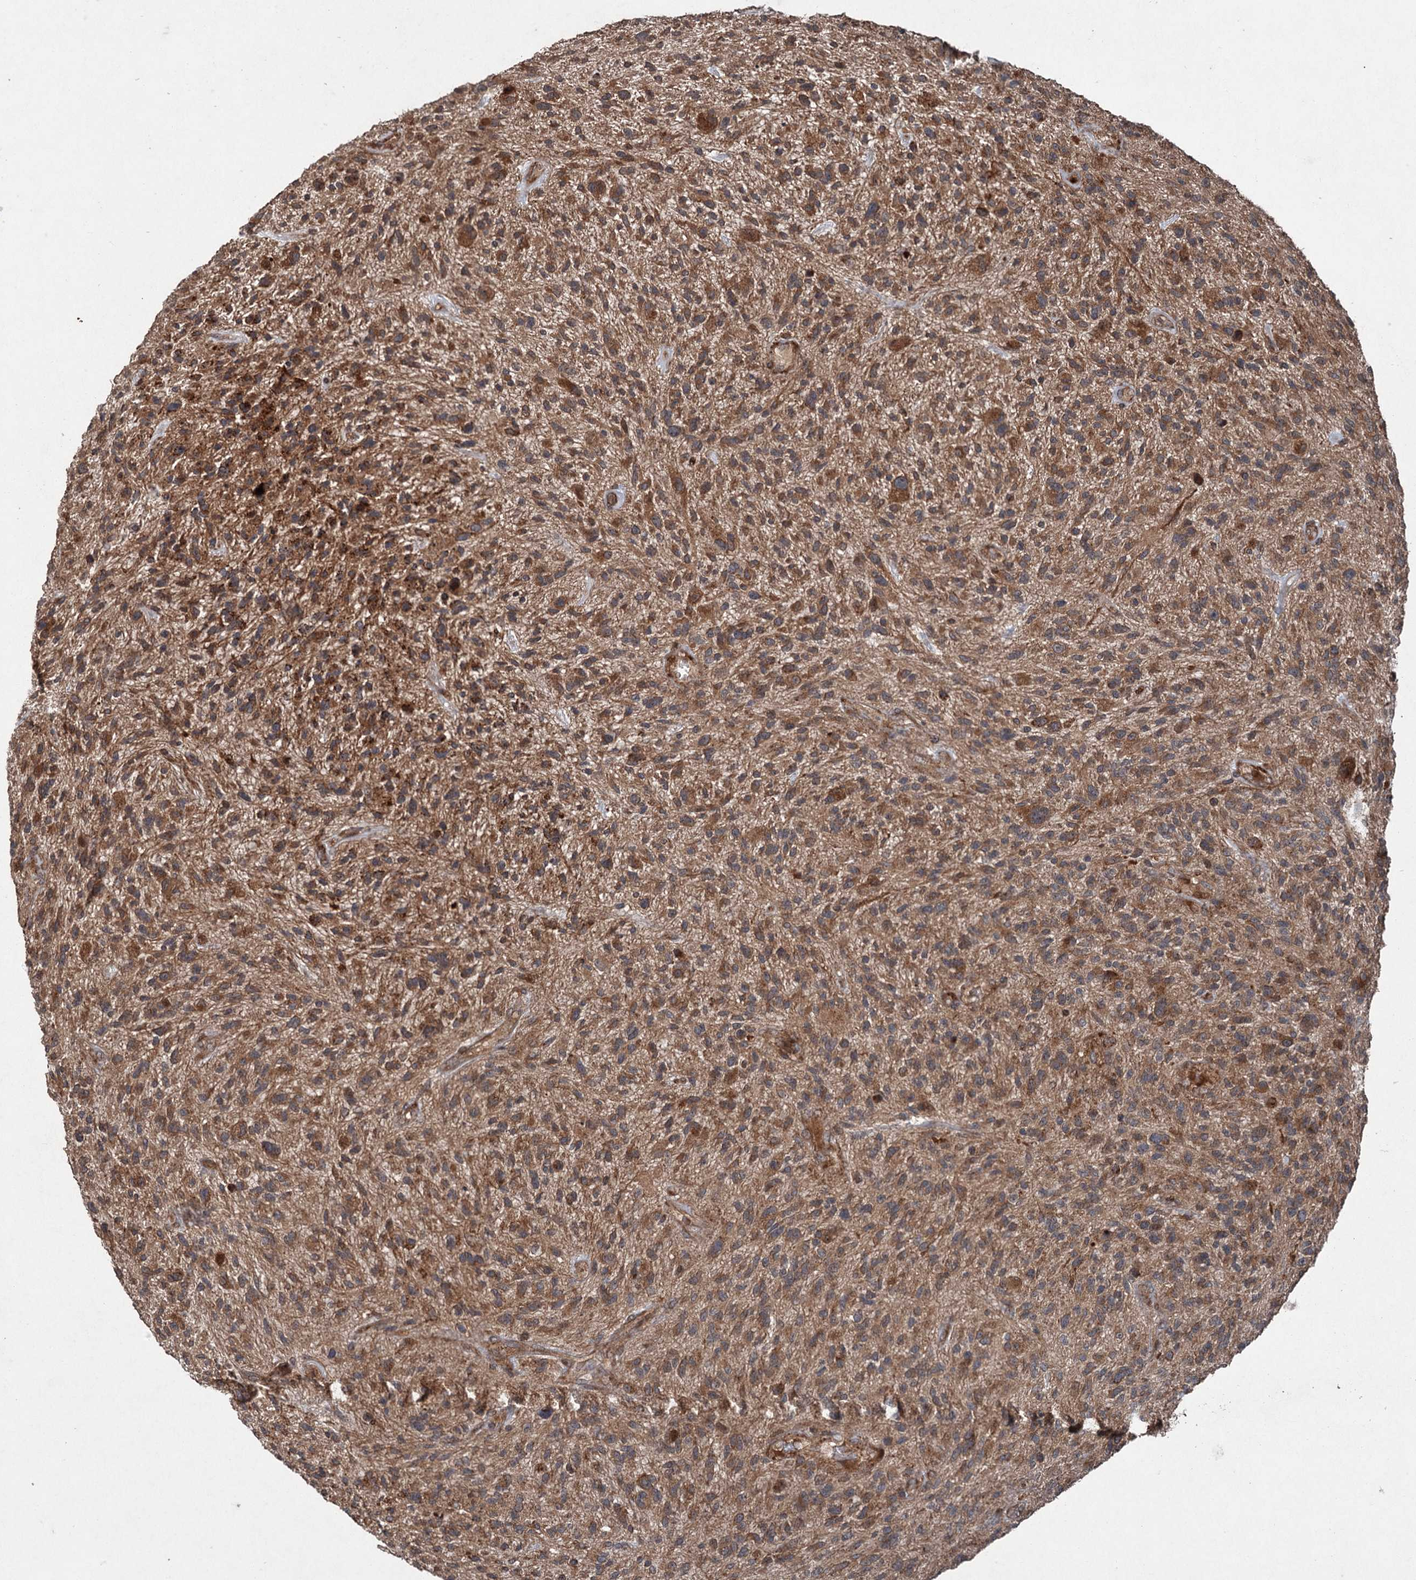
{"staining": {"intensity": "moderate", "quantity": ">75%", "location": "cytoplasmic/membranous"}, "tissue": "glioma", "cell_type": "Tumor cells", "image_type": "cancer", "snomed": [{"axis": "morphology", "description": "Glioma, malignant, High grade"}, {"axis": "topography", "description": "Brain"}], "caption": "Protein expression analysis of human glioma reveals moderate cytoplasmic/membranous staining in about >75% of tumor cells.", "gene": "ALAS1", "patient": {"sex": "male", "age": 47}}